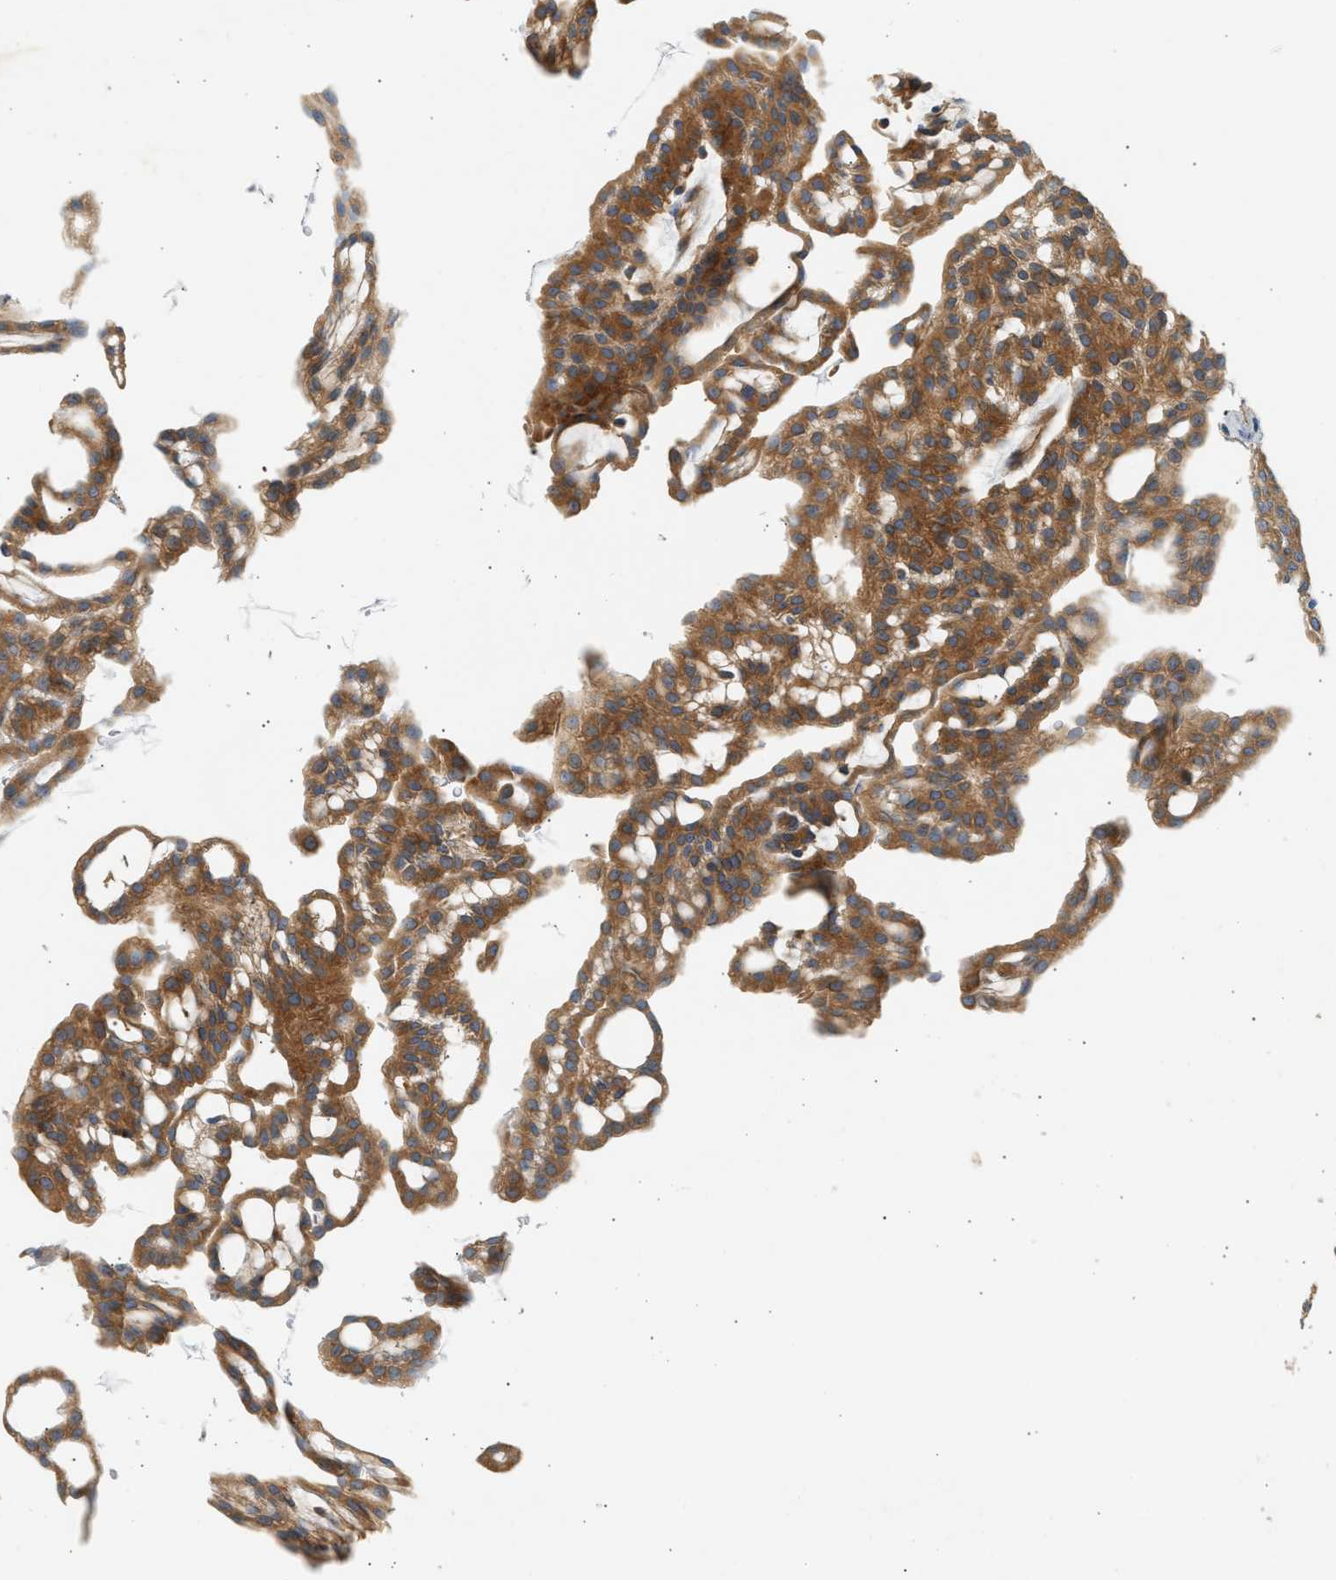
{"staining": {"intensity": "strong", "quantity": ">75%", "location": "cytoplasmic/membranous"}, "tissue": "renal cancer", "cell_type": "Tumor cells", "image_type": "cancer", "snomed": [{"axis": "morphology", "description": "Adenocarcinoma, NOS"}, {"axis": "topography", "description": "Kidney"}], "caption": "IHC micrograph of human renal cancer stained for a protein (brown), which demonstrates high levels of strong cytoplasmic/membranous positivity in about >75% of tumor cells.", "gene": "PAFAH1B1", "patient": {"sex": "male", "age": 63}}